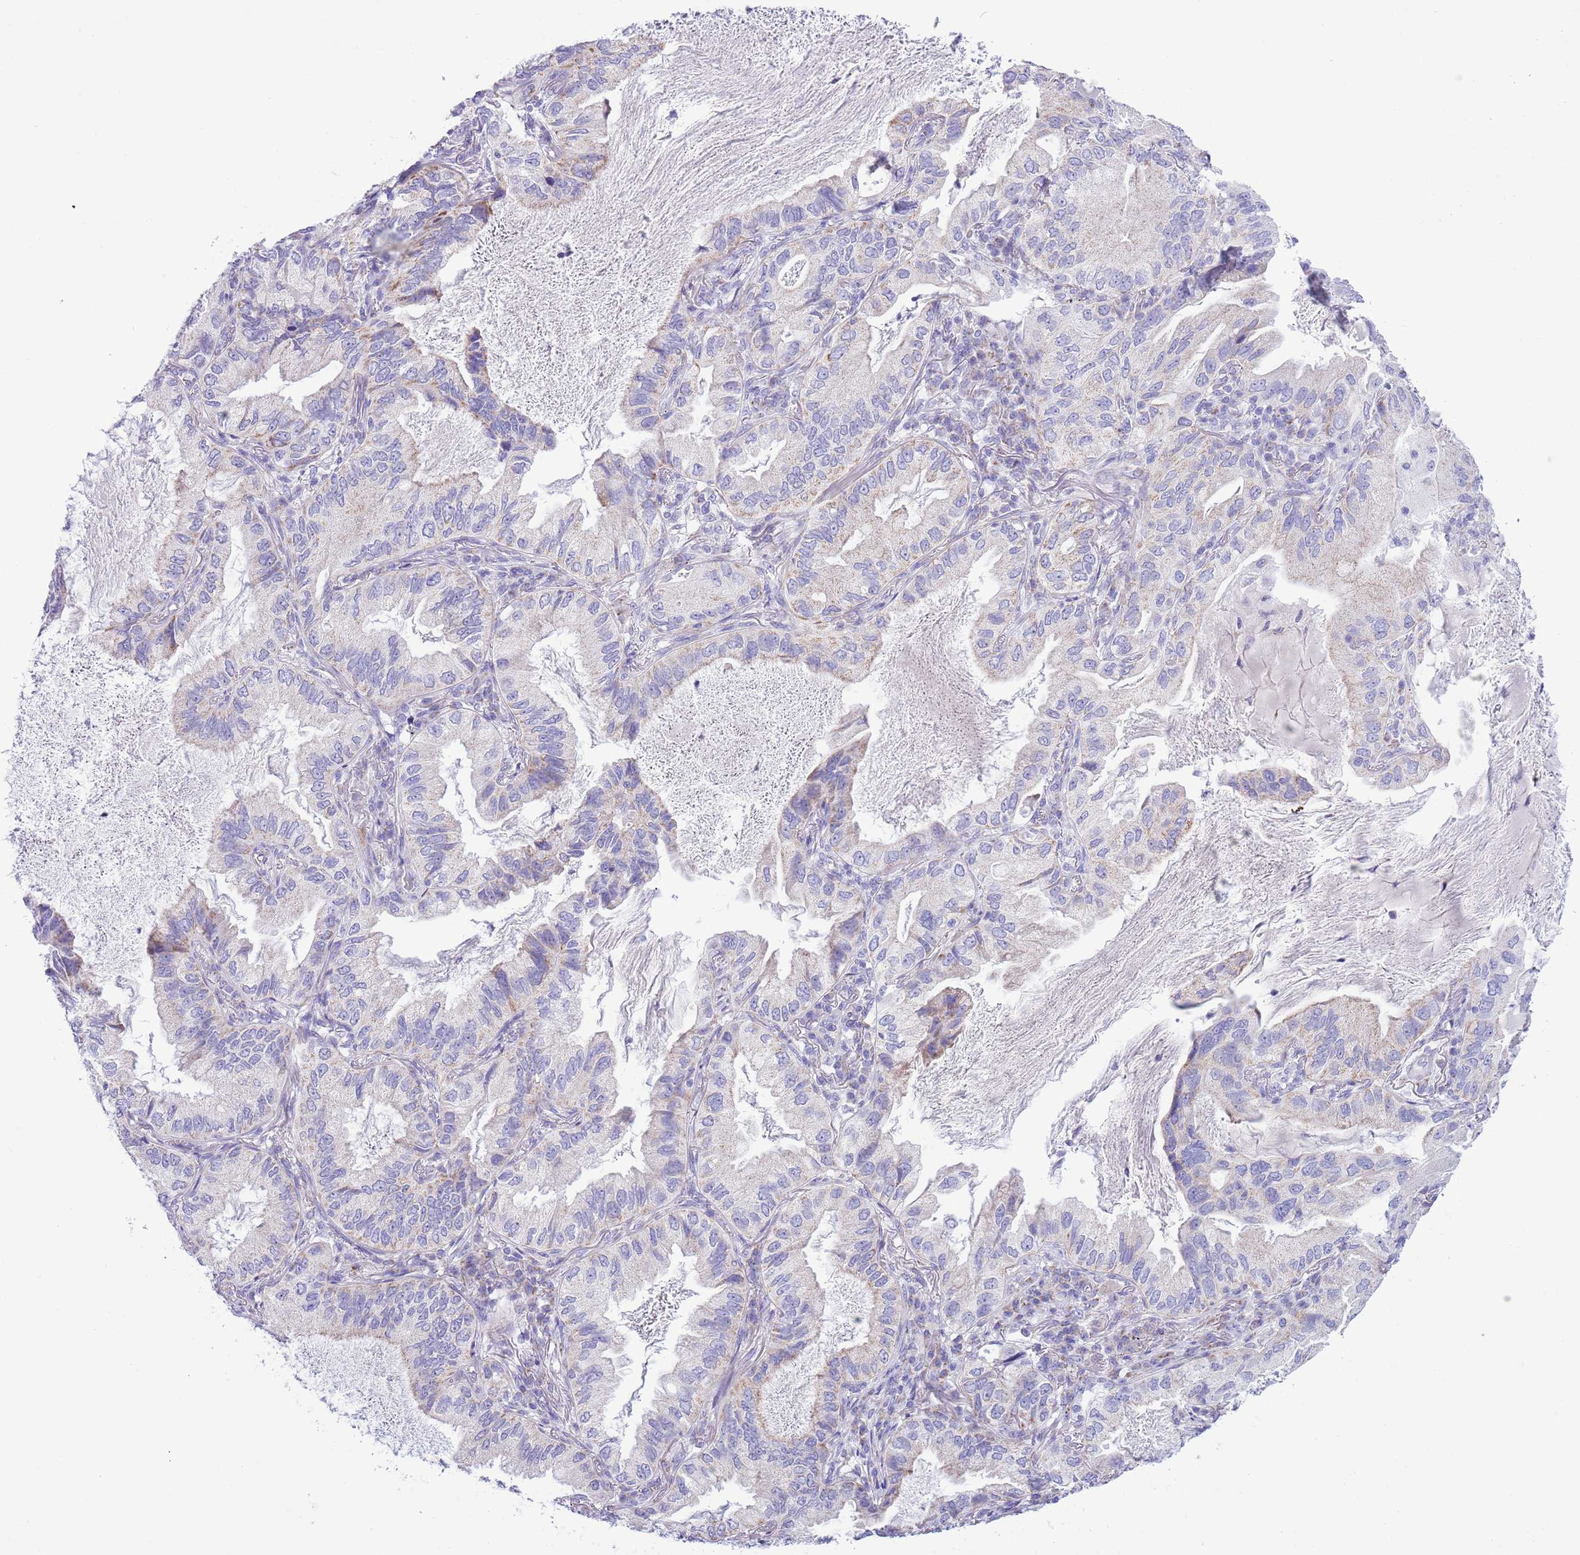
{"staining": {"intensity": "negative", "quantity": "none", "location": "none"}, "tissue": "lung cancer", "cell_type": "Tumor cells", "image_type": "cancer", "snomed": [{"axis": "morphology", "description": "Adenocarcinoma, NOS"}, {"axis": "topography", "description": "Lung"}], "caption": "Lung cancer (adenocarcinoma) was stained to show a protein in brown. There is no significant staining in tumor cells. (DAB (3,3'-diaminobenzidine) IHC with hematoxylin counter stain).", "gene": "MOCOS", "patient": {"sex": "female", "age": 69}}